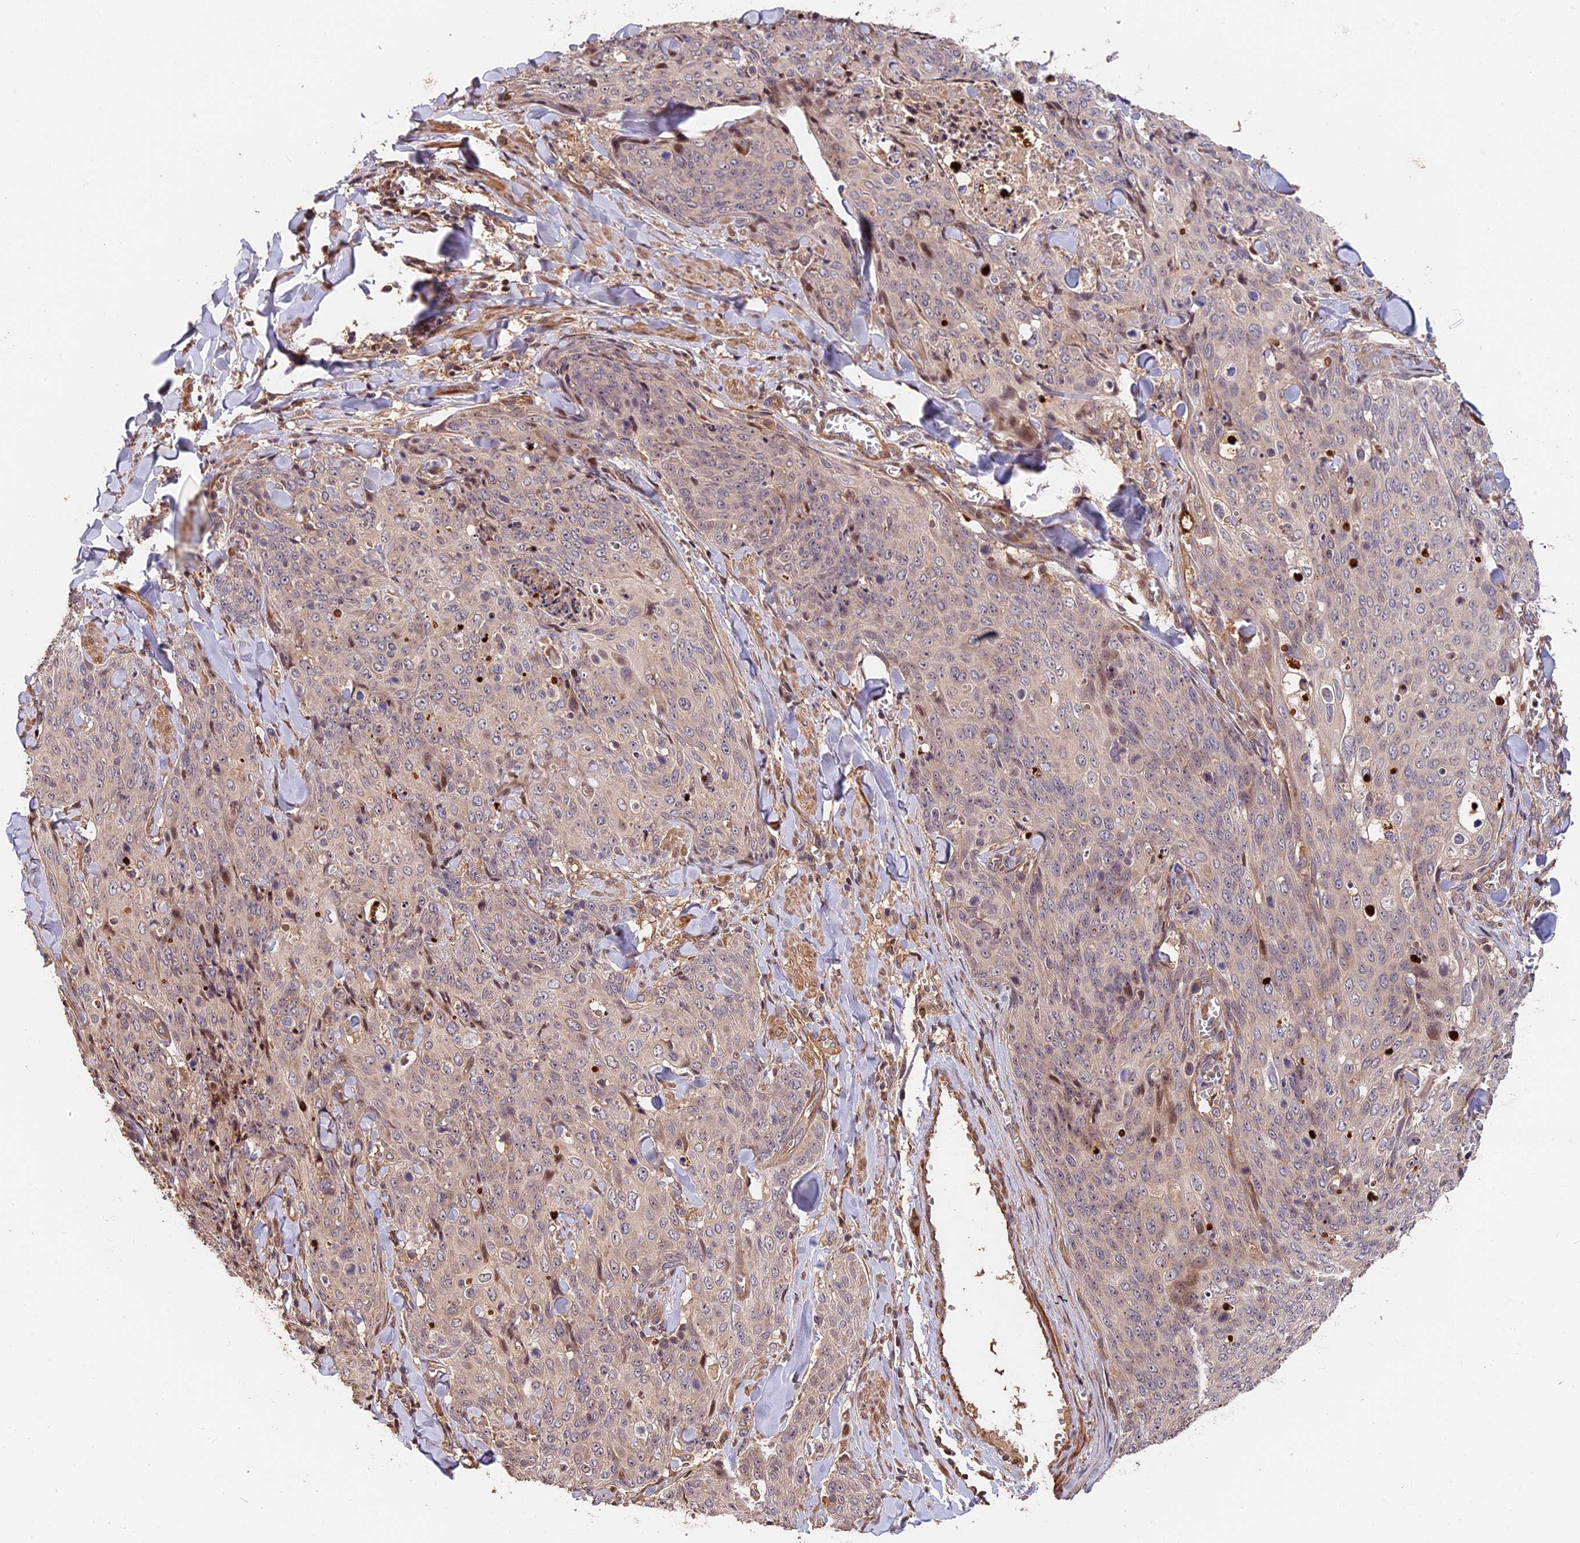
{"staining": {"intensity": "negative", "quantity": "none", "location": "none"}, "tissue": "skin cancer", "cell_type": "Tumor cells", "image_type": "cancer", "snomed": [{"axis": "morphology", "description": "Squamous cell carcinoma, NOS"}, {"axis": "topography", "description": "Skin"}, {"axis": "topography", "description": "Vulva"}], "caption": "This micrograph is of squamous cell carcinoma (skin) stained with immunohistochemistry (IHC) to label a protein in brown with the nuclei are counter-stained blue. There is no positivity in tumor cells.", "gene": "ARHGAP17", "patient": {"sex": "female", "age": 85}}